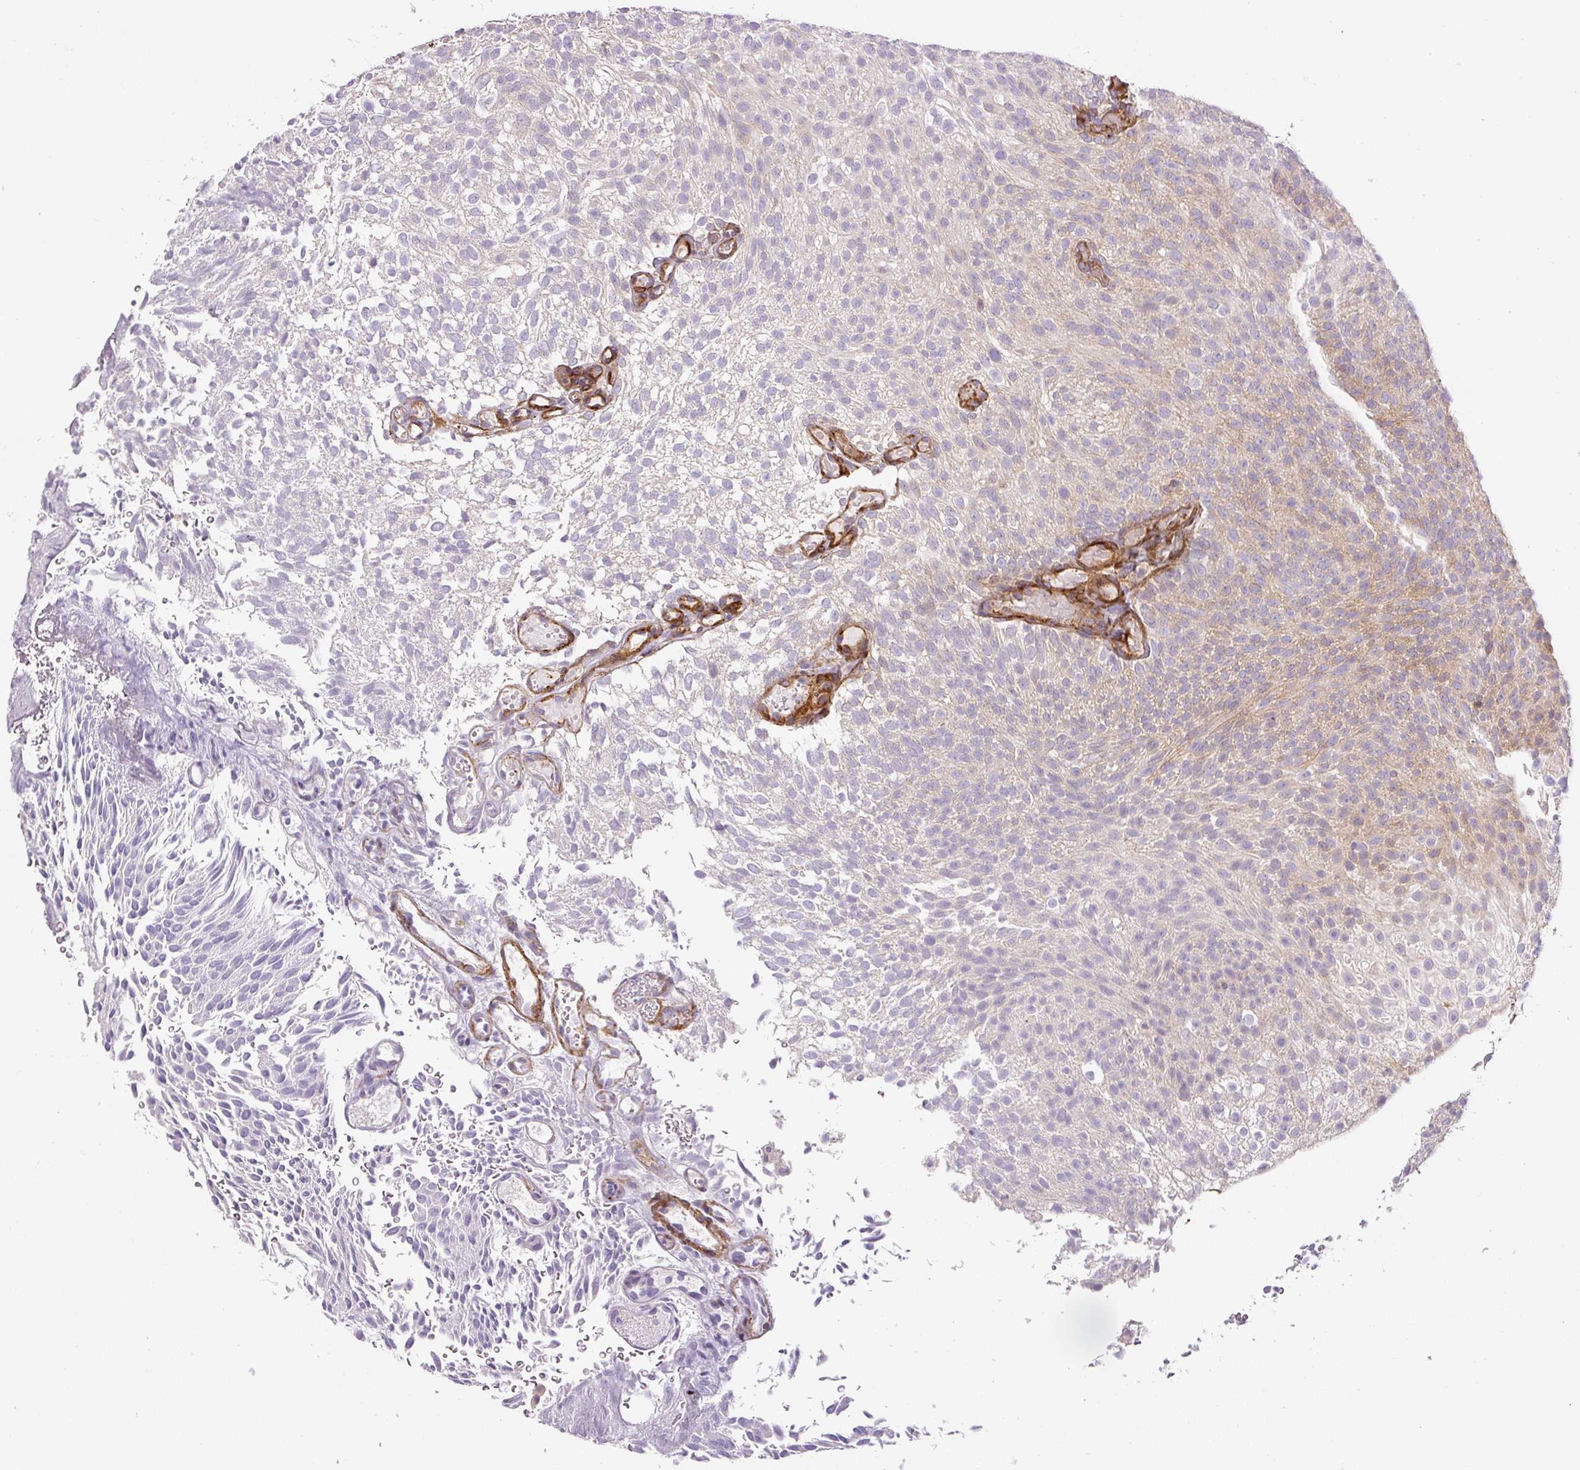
{"staining": {"intensity": "weak", "quantity": "<25%", "location": "cytoplasmic/membranous"}, "tissue": "urothelial cancer", "cell_type": "Tumor cells", "image_type": "cancer", "snomed": [{"axis": "morphology", "description": "Urothelial carcinoma, Low grade"}, {"axis": "topography", "description": "Urinary bladder"}], "caption": "Urothelial cancer was stained to show a protein in brown. There is no significant expression in tumor cells.", "gene": "MYL12A", "patient": {"sex": "male", "age": 78}}